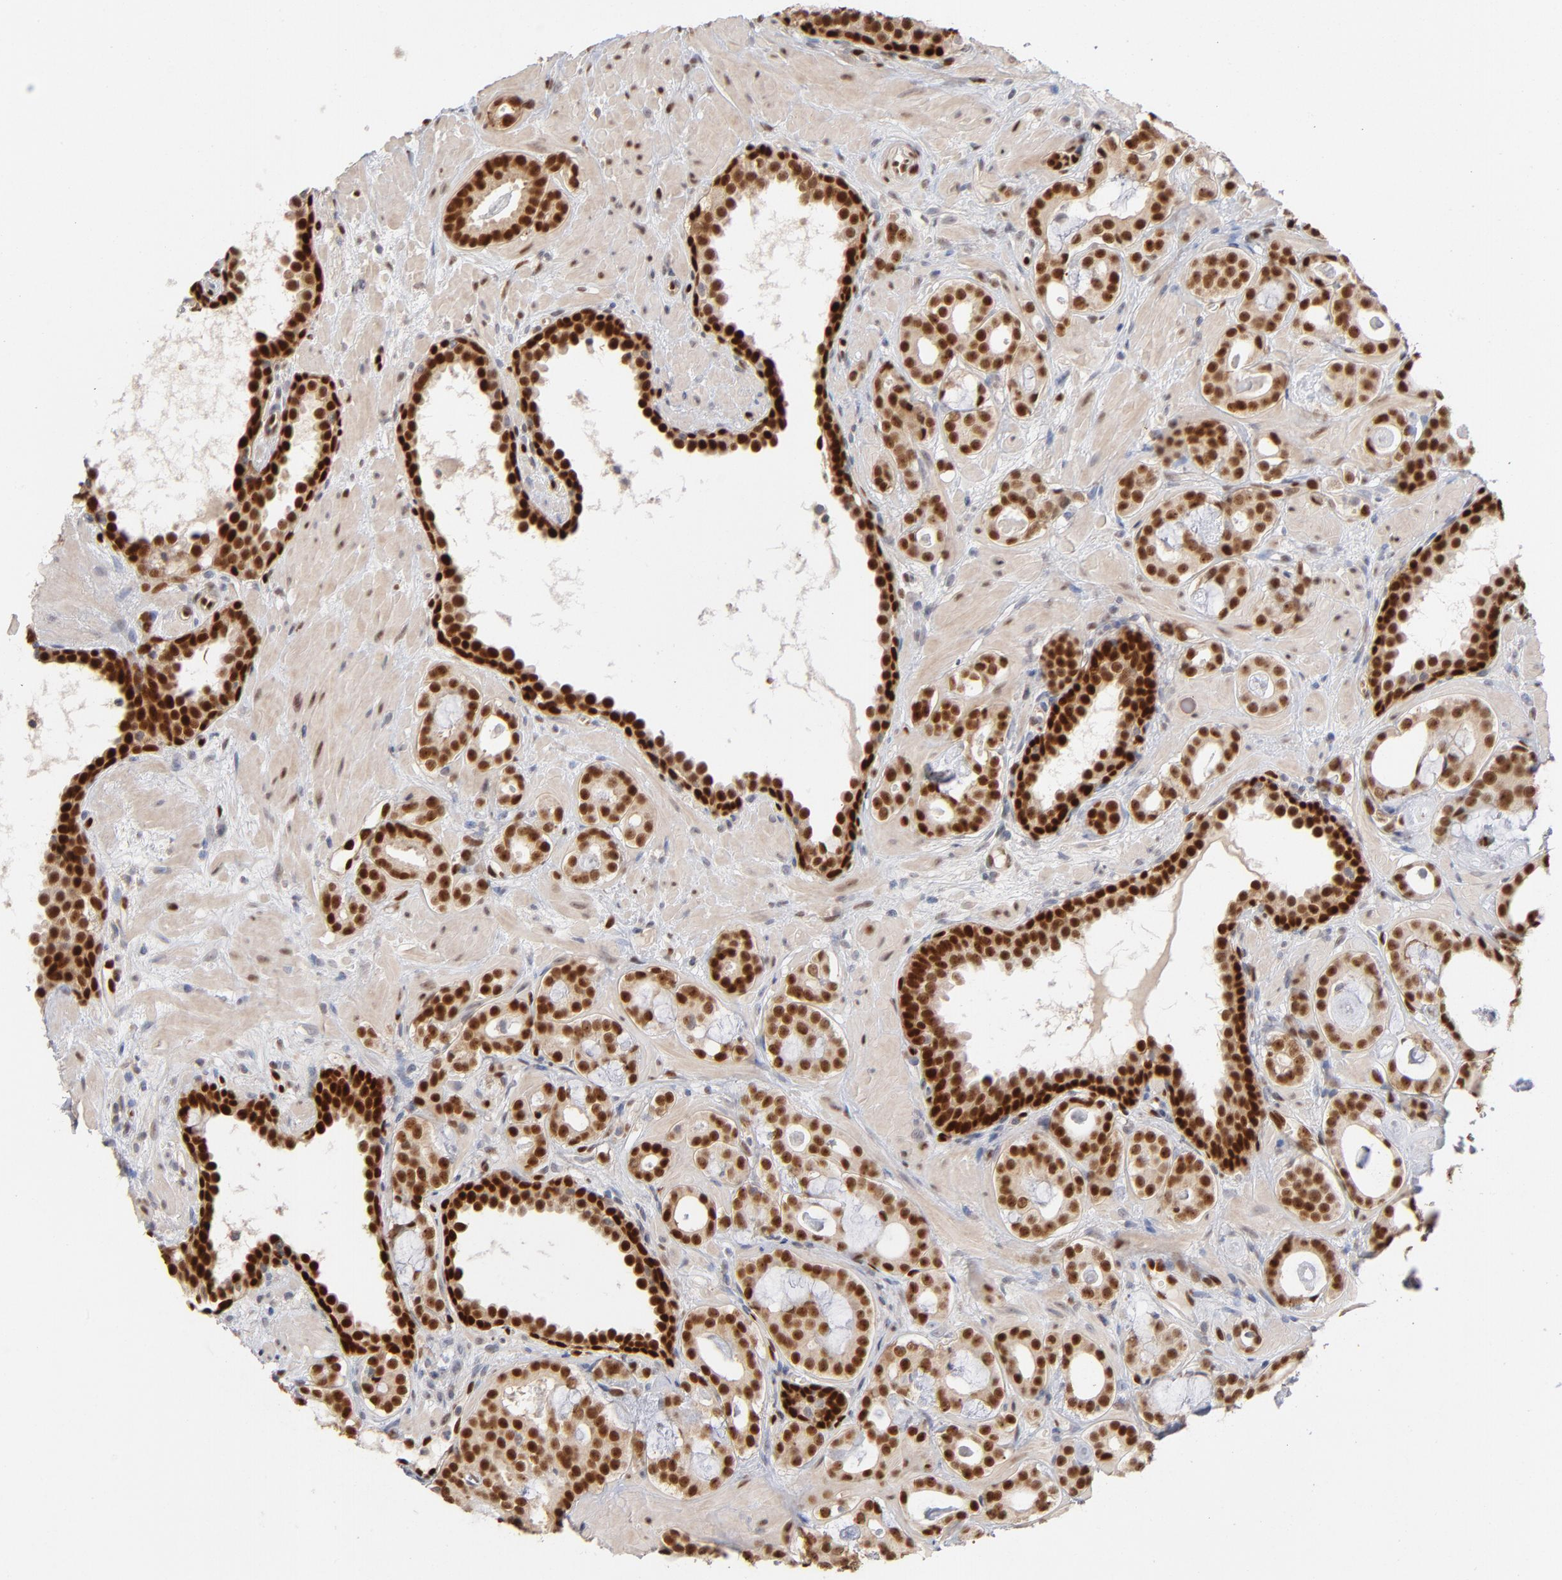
{"staining": {"intensity": "moderate", "quantity": ">75%", "location": "nuclear"}, "tissue": "prostate cancer", "cell_type": "Tumor cells", "image_type": "cancer", "snomed": [{"axis": "morphology", "description": "Adenocarcinoma, Low grade"}, {"axis": "topography", "description": "Prostate"}], "caption": "Prostate cancer (low-grade adenocarcinoma) was stained to show a protein in brown. There is medium levels of moderate nuclear staining in about >75% of tumor cells.", "gene": "NFIB", "patient": {"sex": "male", "age": 57}}